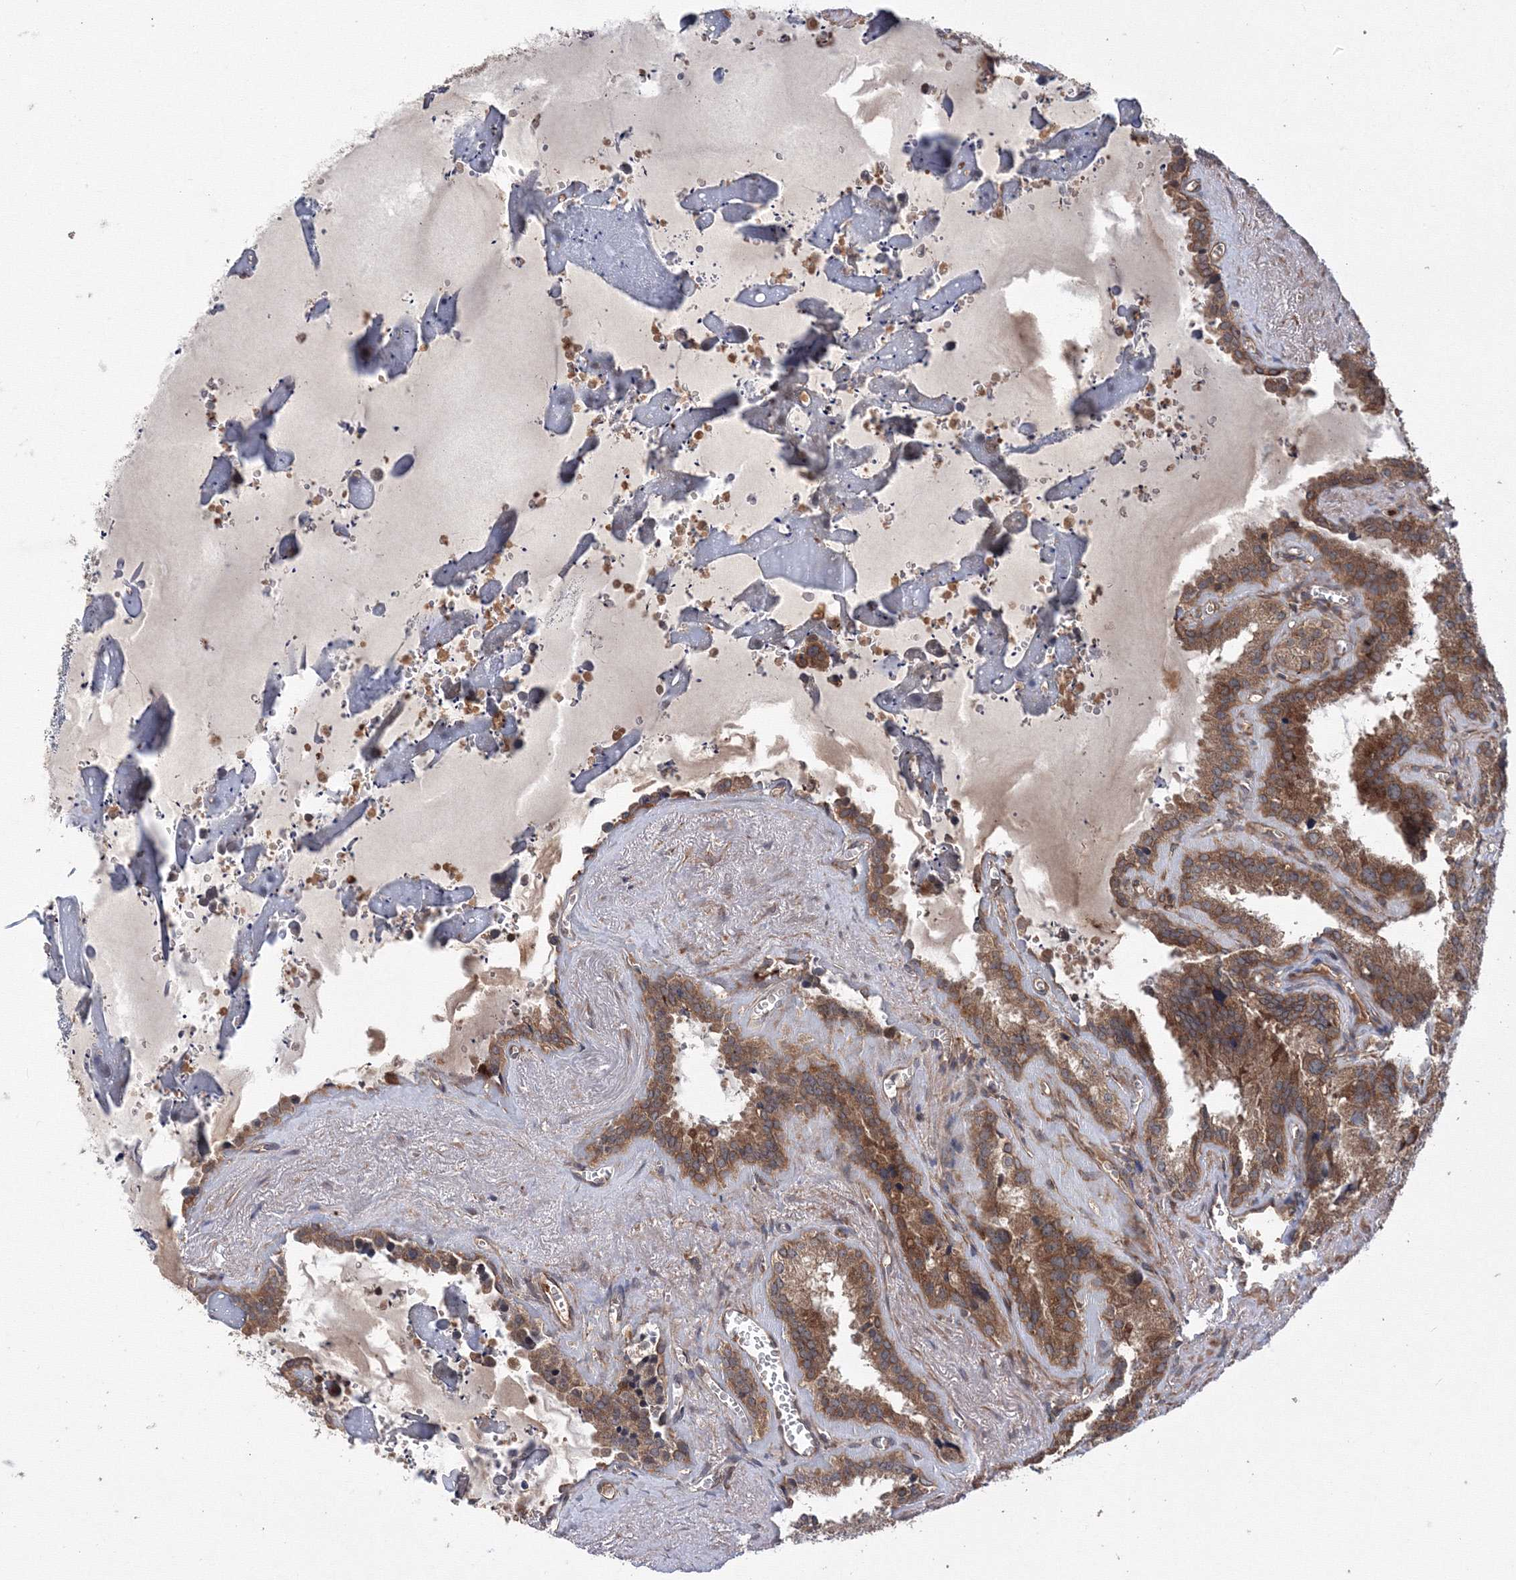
{"staining": {"intensity": "moderate", "quantity": ">75%", "location": "cytoplasmic/membranous"}, "tissue": "seminal vesicle", "cell_type": "Glandular cells", "image_type": "normal", "snomed": [{"axis": "morphology", "description": "Normal tissue, NOS"}, {"axis": "topography", "description": "Prostate"}, {"axis": "topography", "description": "Seminal veicle"}], "caption": "A photomicrograph of human seminal vesicle stained for a protein displays moderate cytoplasmic/membranous brown staining in glandular cells. Nuclei are stained in blue.", "gene": "ATG3", "patient": {"sex": "male", "age": 59}}